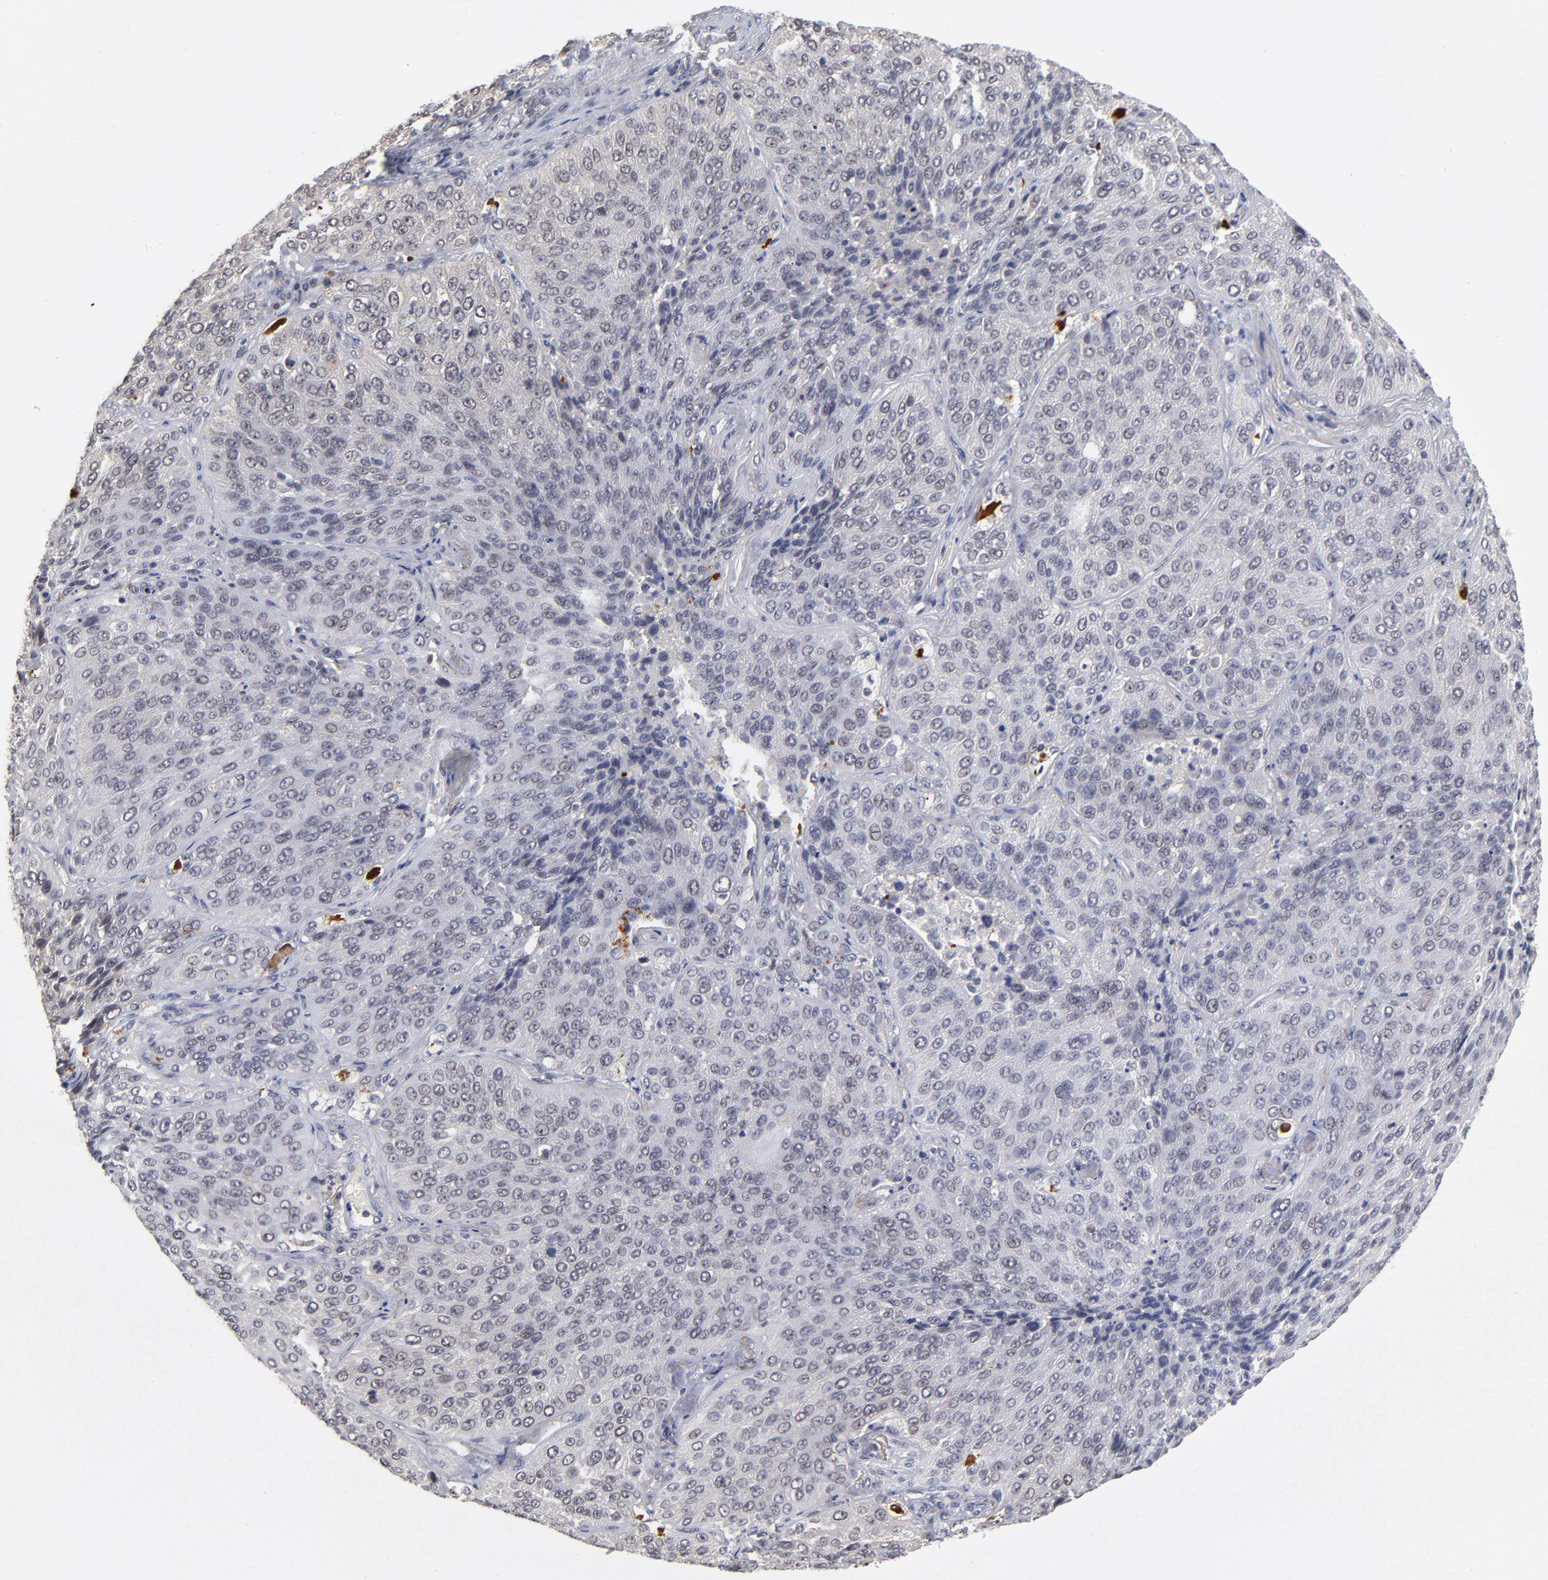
{"staining": {"intensity": "weak", "quantity": "<25%", "location": "nuclear"}, "tissue": "lung cancer", "cell_type": "Tumor cells", "image_type": "cancer", "snomed": [{"axis": "morphology", "description": "Squamous cell carcinoma, NOS"}, {"axis": "topography", "description": "Lung"}], "caption": "A histopathology image of lung cancer stained for a protein exhibits no brown staining in tumor cells.", "gene": "WSB1", "patient": {"sex": "male", "age": 54}}